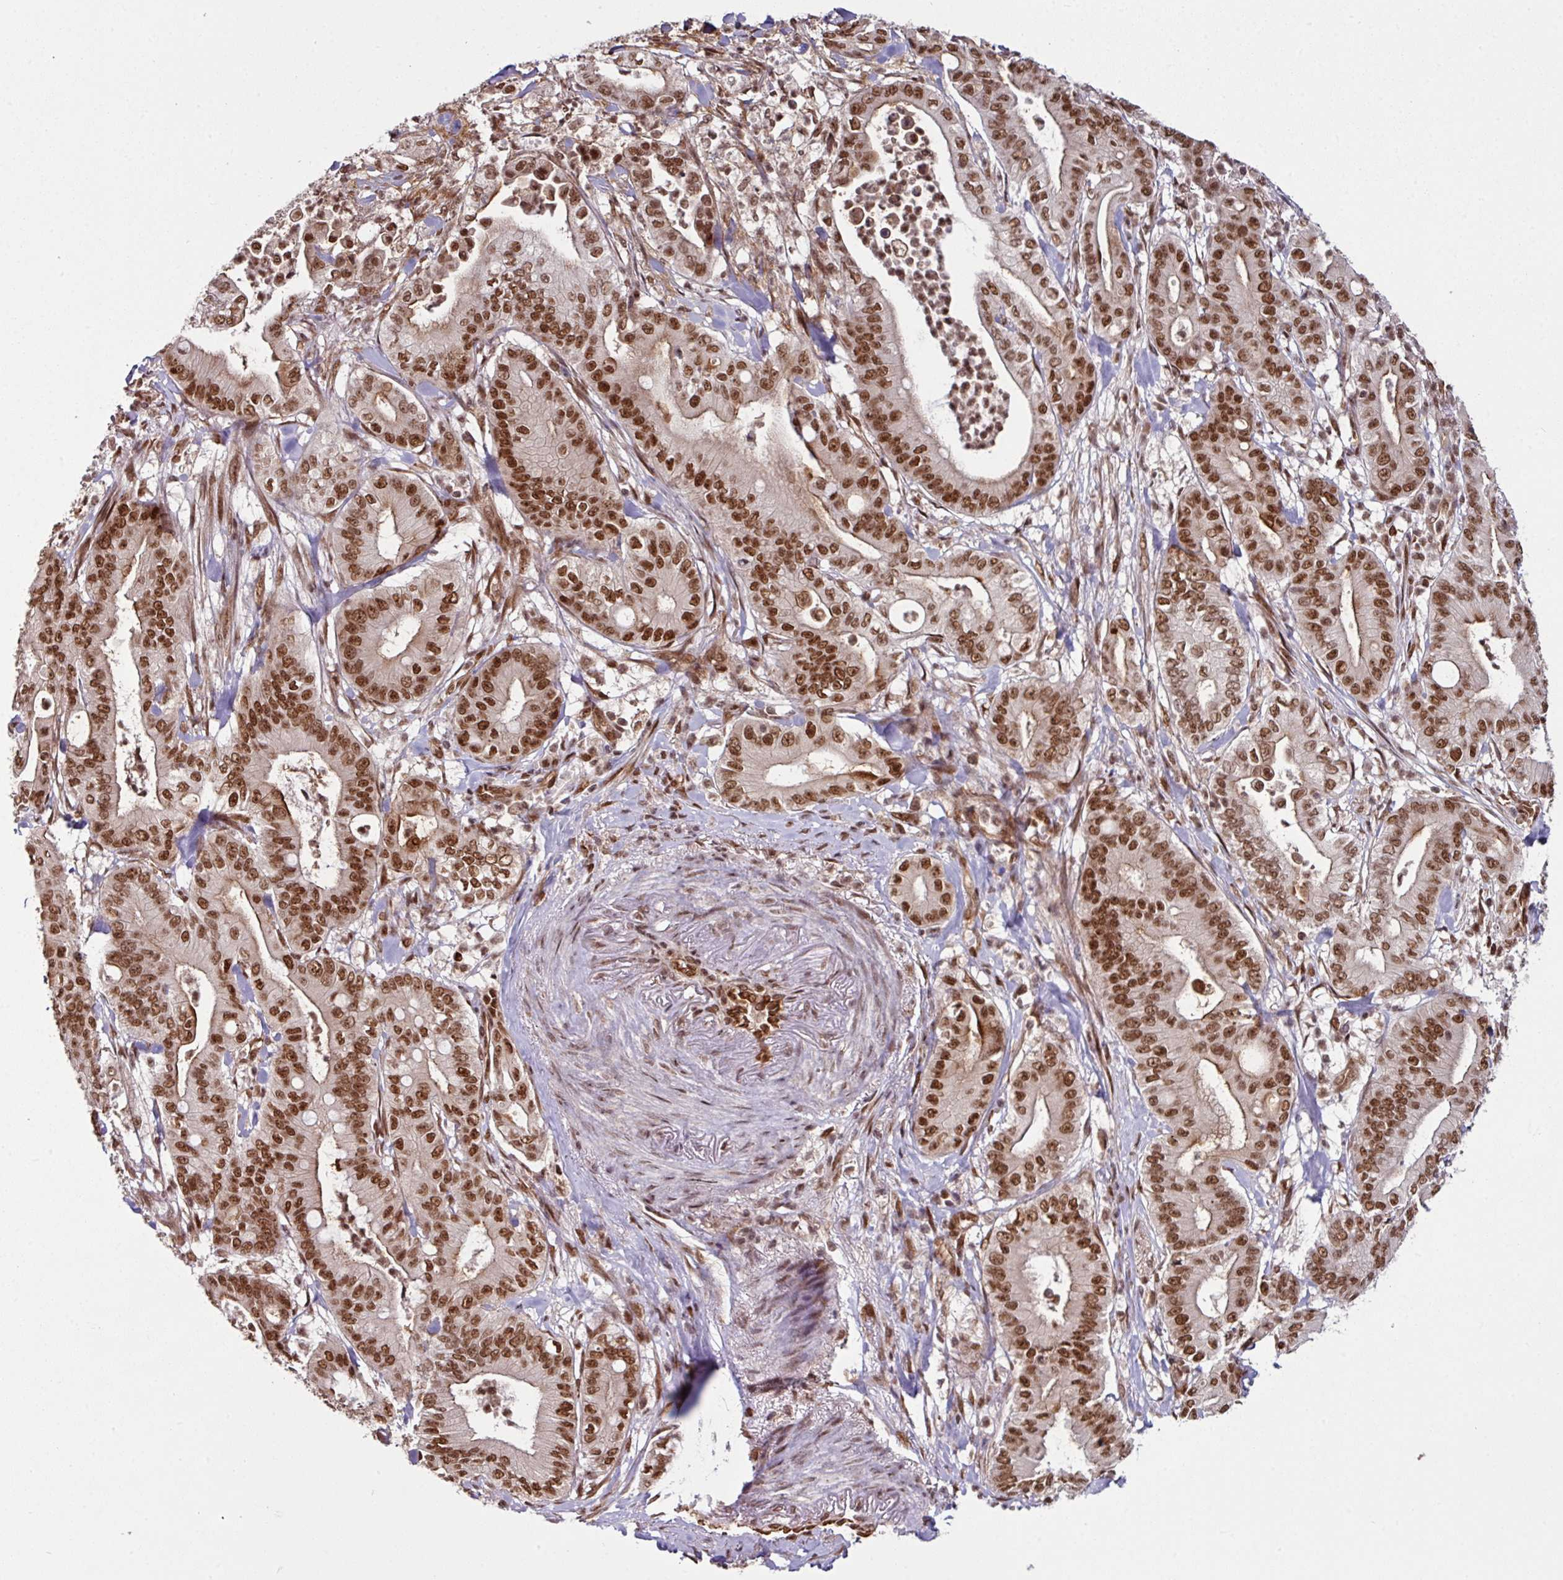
{"staining": {"intensity": "moderate", "quantity": ">75%", "location": "nuclear"}, "tissue": "pancreatic cancer", "cell_type": "Tumor cells", "image_type": "cancer", "snomed": [{"axis": "morphology", "description": "Adenocarcinoma, NOS"}, {"axis": "topography", "description": "Pancreas"}], "caption": "This photomicrograph displays immunohistochemistry (IHC) staining of human pancreatic adenocarcinoma, with medium moderate nuclear expression in approximately >75% of tumor cells.", "gene": "MORF4L2", "patient": {"sex": "male", "age": 71}}